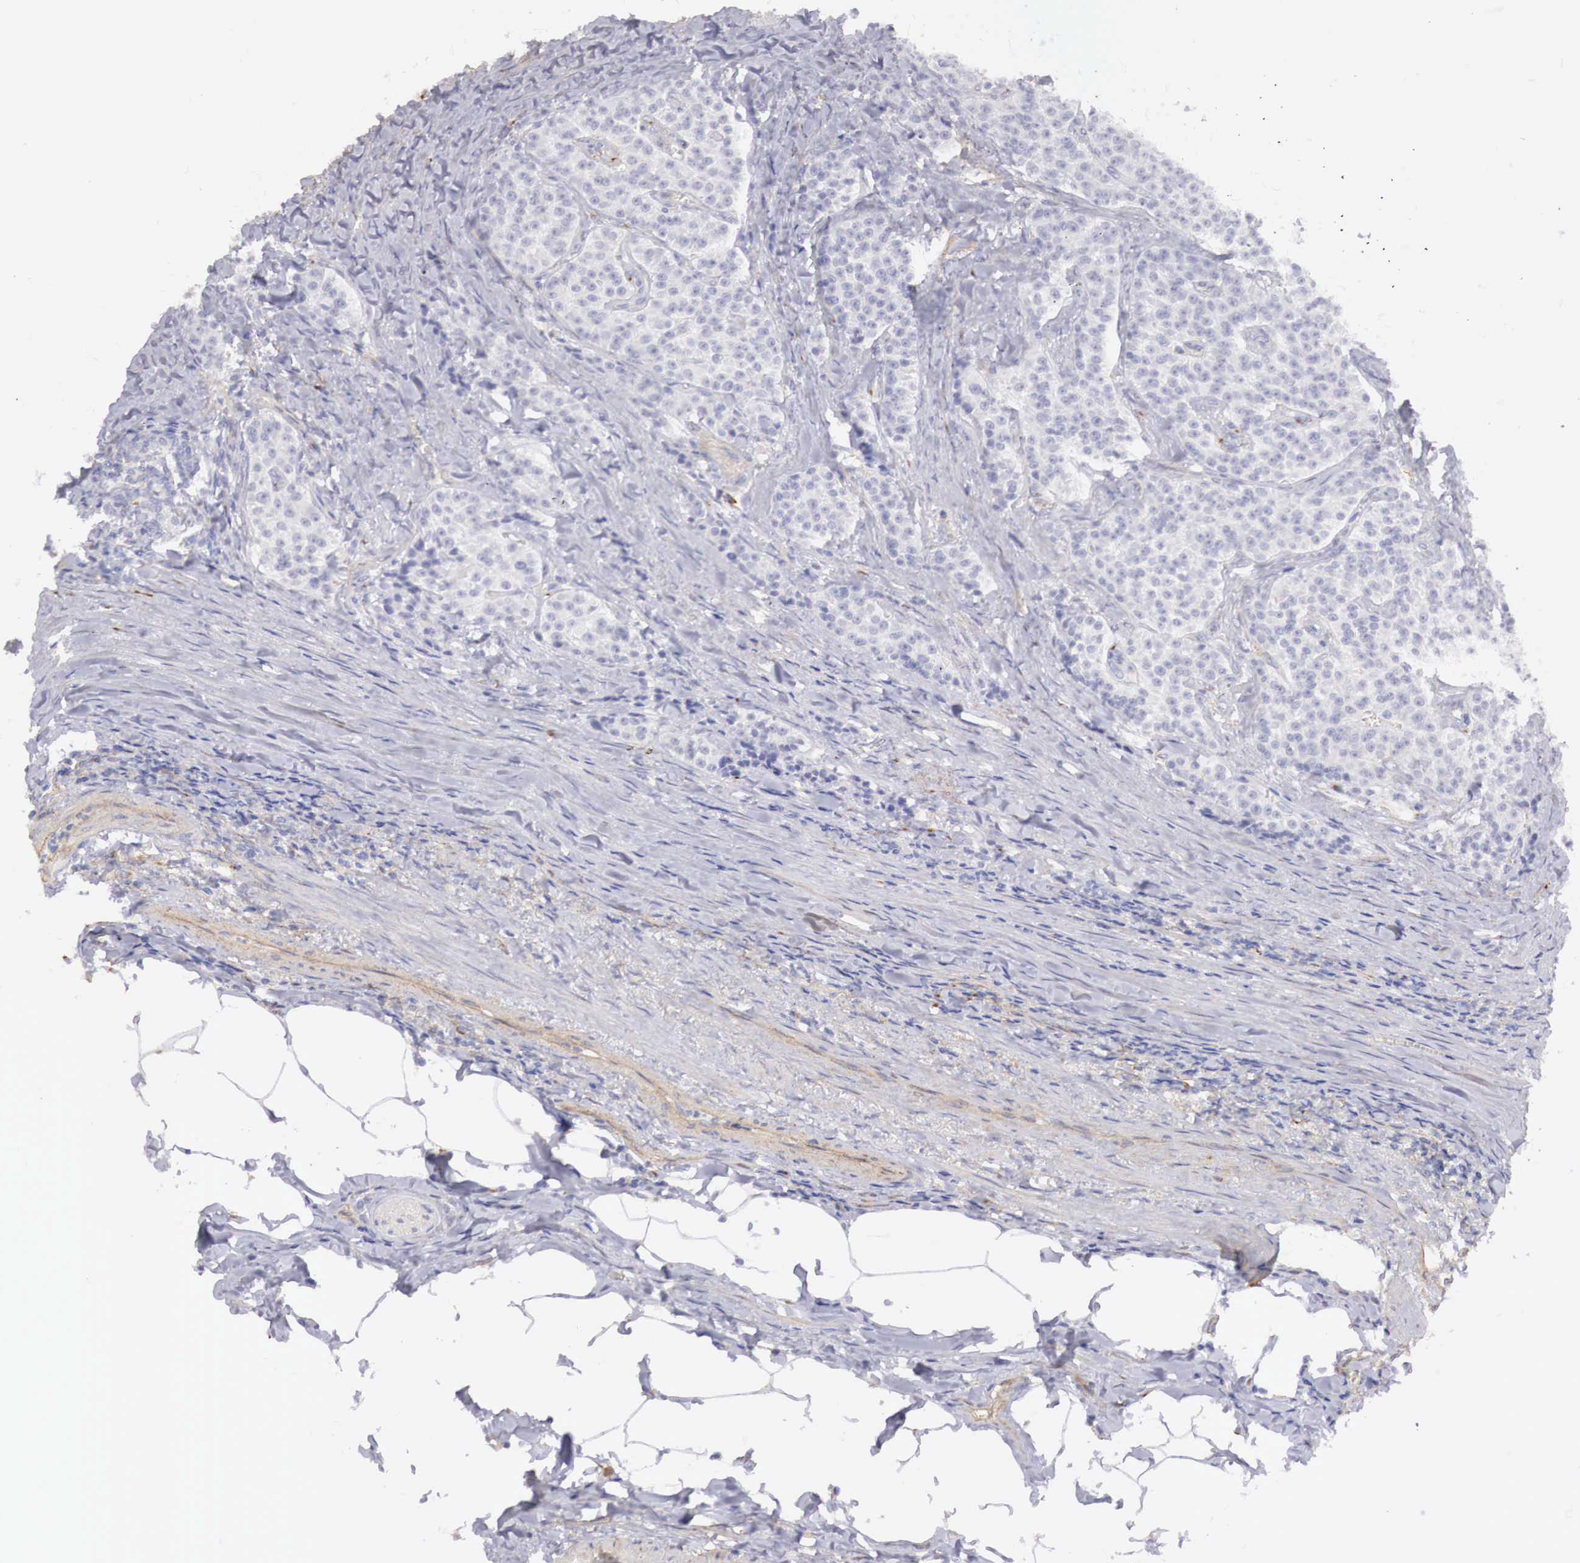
{"staining": {"intensity": "negative", "quantity": "none", "location": "none"}, "tissue": "carcinoid", "cell_type": "Tumor cells", "image_type": "cancer", "snomed": [{"axis": "morphology", "description": "Carcinoid, malignant, NOS"}, {"axis": "topography", "description": "Stomach"}], "caption": "Immunohistochemistry (IHC) of carcinoid (malignant) shows no expression in tumor cells.", "gene": "KLHDC7B", "patient": {"sex": "female", "age": 76}}